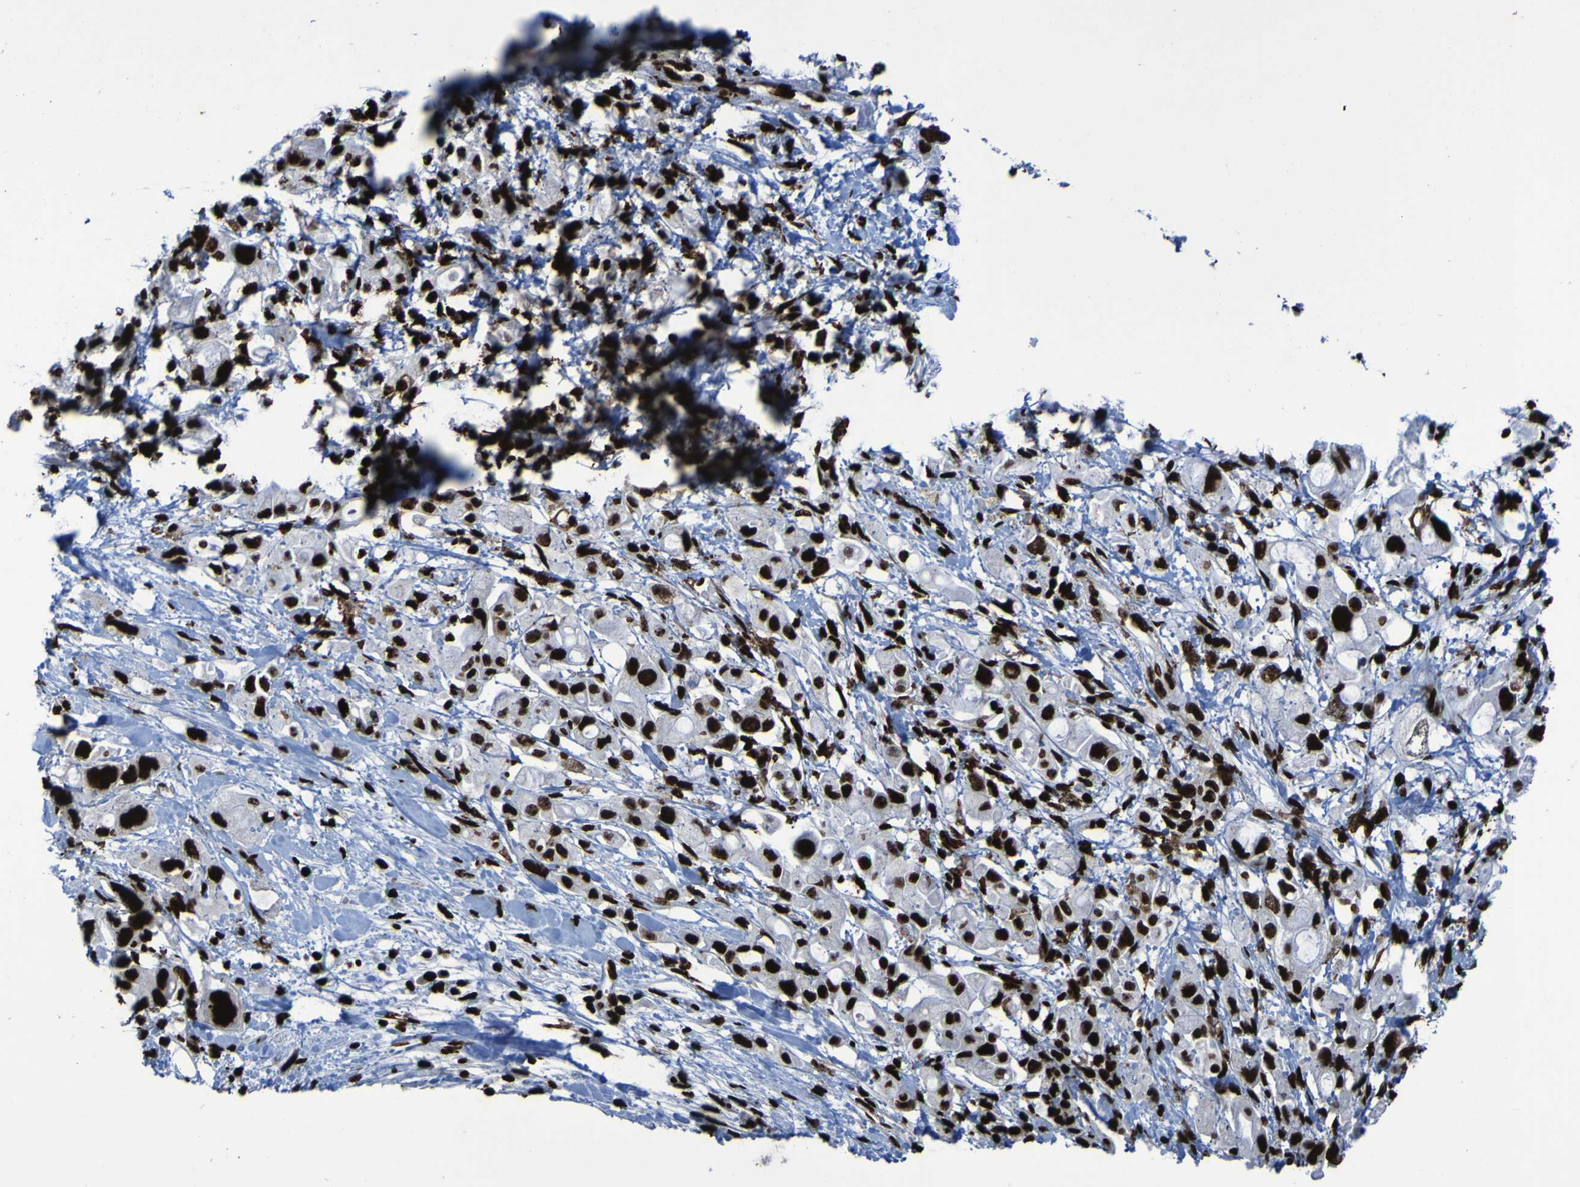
{"staining": {"intensity": "strong", "quantity": ">75%", "location": "nuclear"}, "tissue": "pancreatic cancer", "cell_type": "Tumor cells", "image_type": "cancer", "snomed": [{"axis": "morphology", "description": "Adenocarcinoma, NOS"}, {"axis": "topography", "description": "Pancreas"}], "caption": "Pancreatic adenocarcinoma tissue exhibits strong nuclear expression in approximately >75% of tumor cells, visualized by immunohistochemistry.", "gene": "NPM1", "patient": {"sex": "female", "age": 56}}